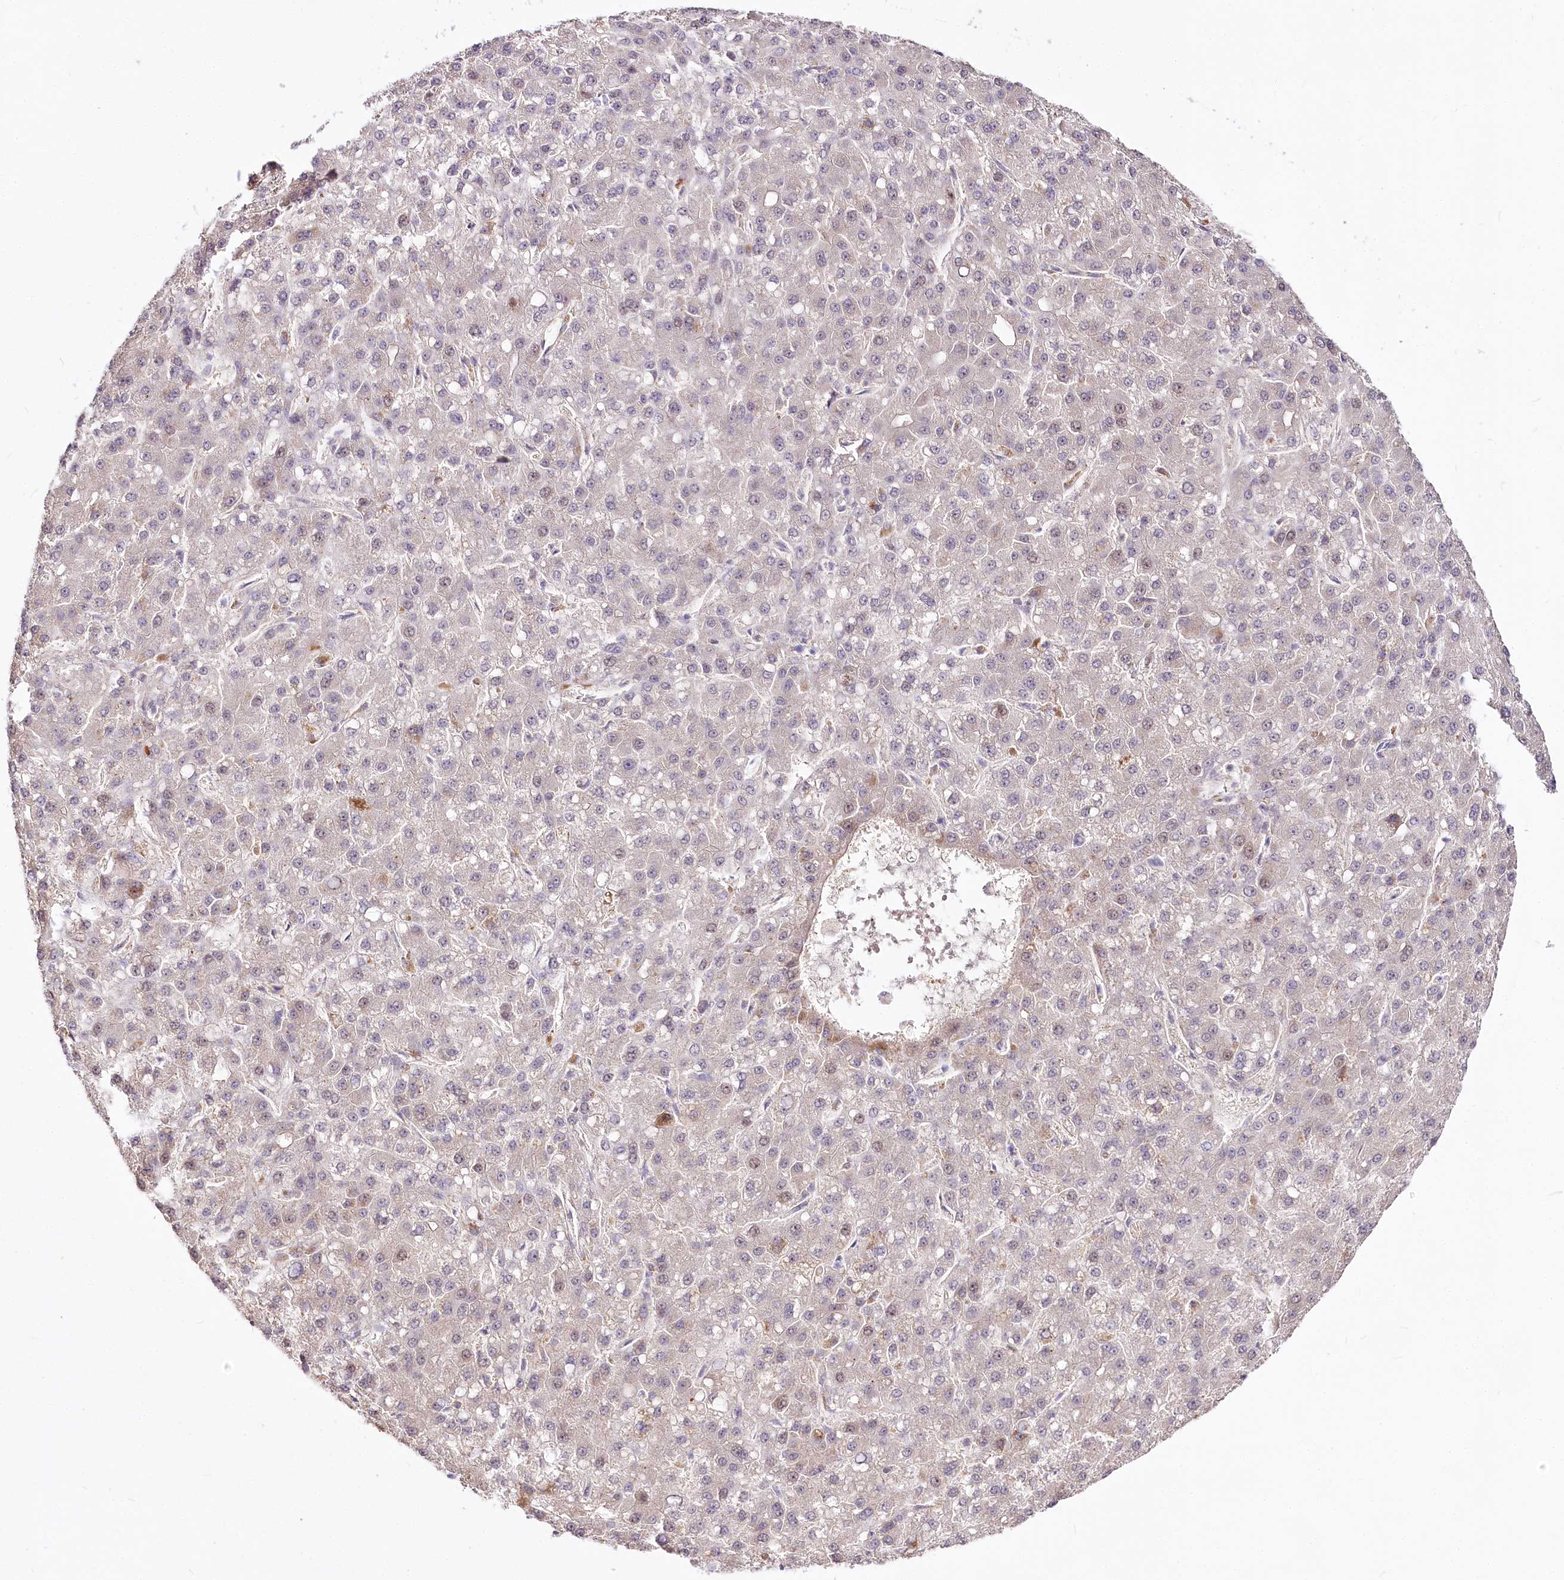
{"staining": {"intensity": "negative", "quantity": "none", "location": "none"}, "tissue": "liver cancer", "cell_type": "Tumor cells", "image_type": "cancer", "snomed": [{"axis": "morphology", "description": "Carcinoma, Hepatocellular, NOS"}, {"axis": "topography", "description": "Liver"}], "caption": "Tumor cells are negative for protein expression in human liver cancer.", "gene": "ZNF226", "patient": {"sex": "male", "age": 67}}